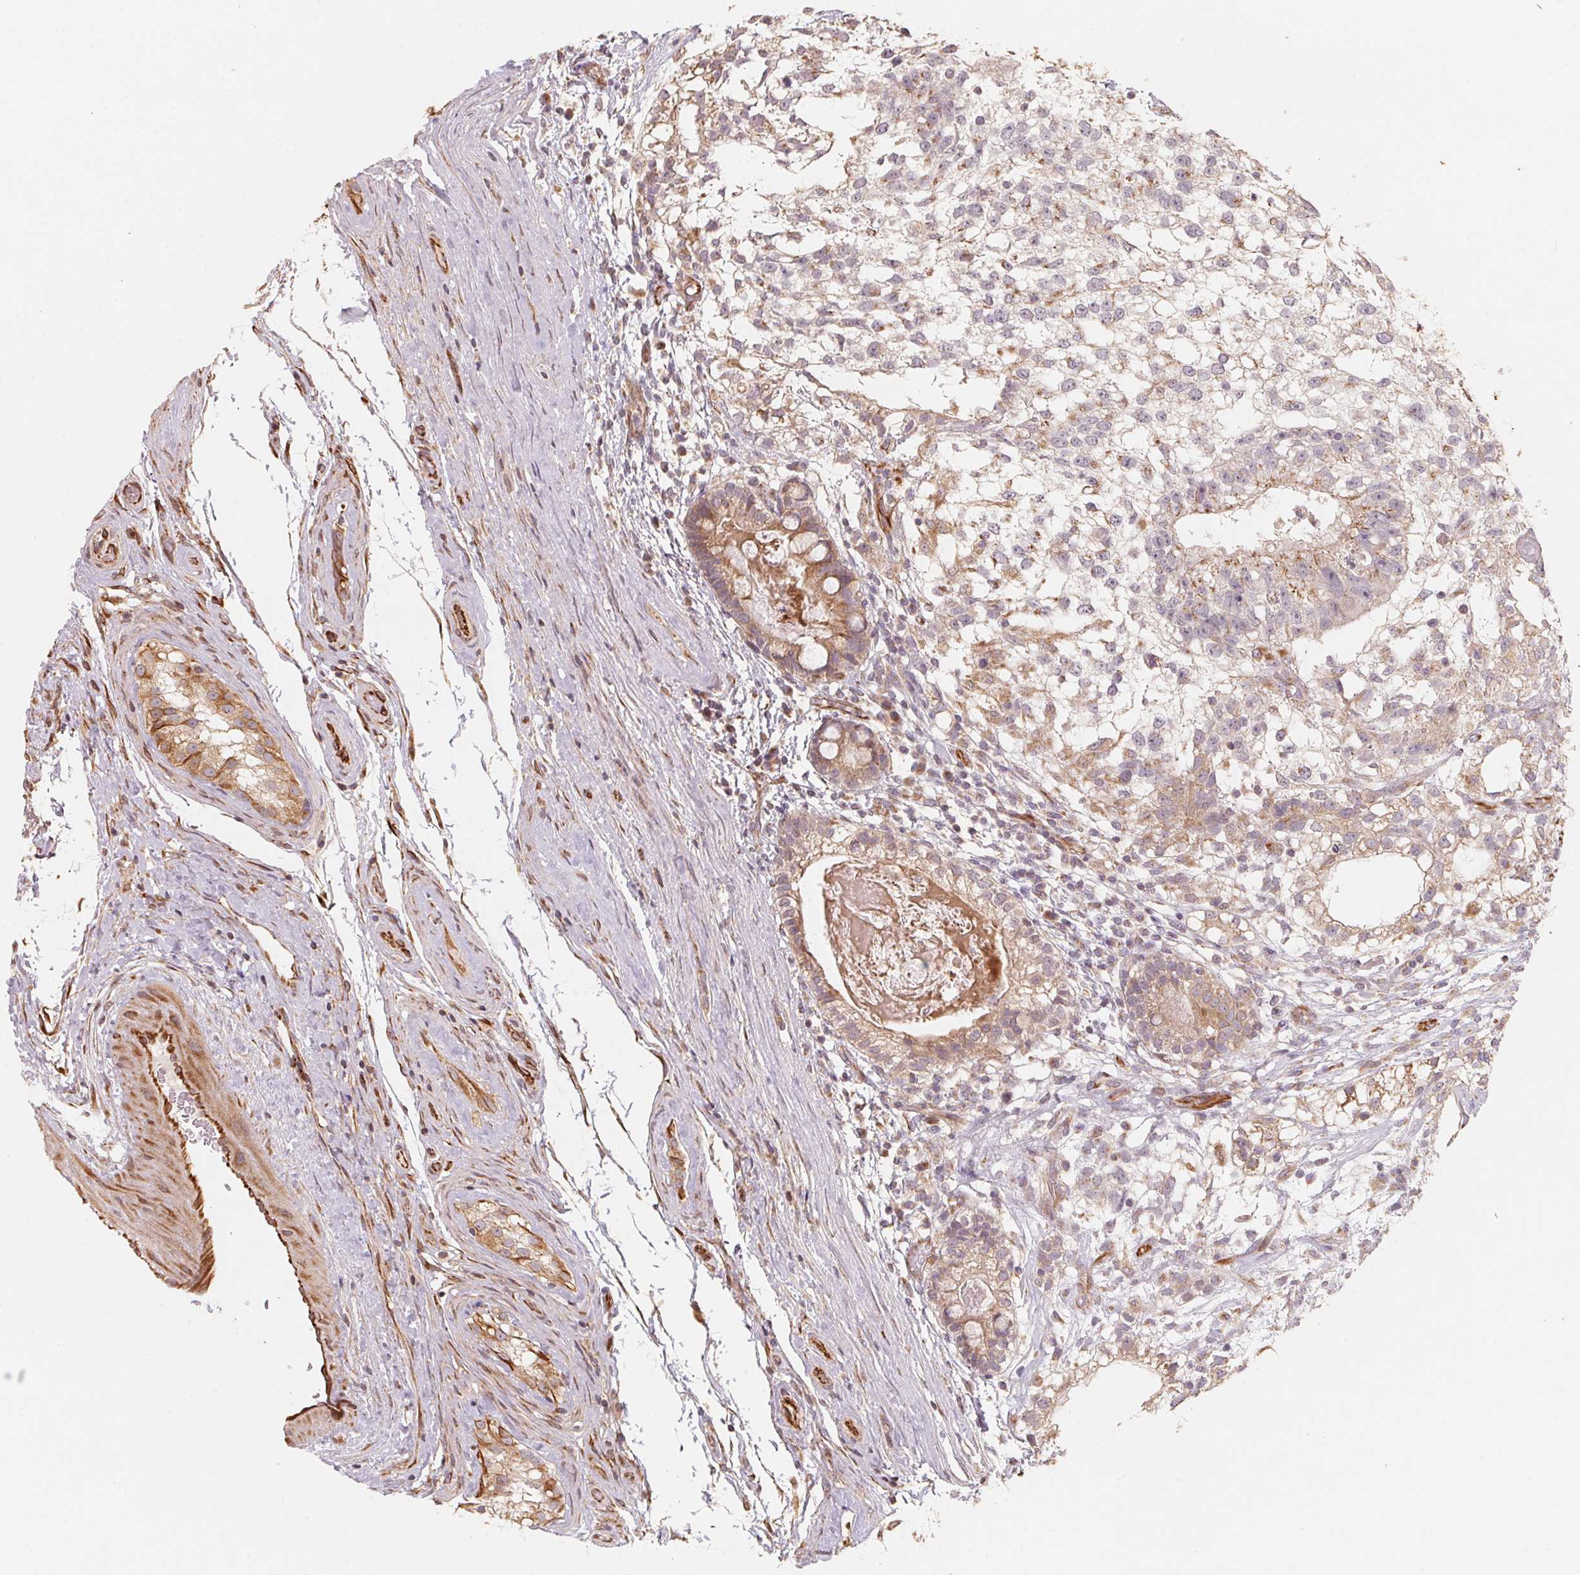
{"staining": {"intensity": "moderate", "quantity": "<25%", "location": "cytoplasmic/membranous"}, "tissue": "testis cancer", "cell_type": "Tumor cells", "image_type": "cancer", "snomed": [{"axis": "morphology", "description": "Seminoma, NOS"}, {"axis": "morphology", "description": "Carcinoma, Embryonal, NOS"}, {"axis": "topography", "description": "Testis"}], "caption": "Testis embryonal carcinoma was stained to show a protein in brown. There is low levels of moderate cytoplasmic/membranous expression in about <25% of tumor cells. The protein is stained brown, and the nuclei are stained in blue (DAB (3,3'-diaminobenzidine) IHC with brightfield microscopy, high magnification).", "gene": "TSPAN12", "patient": {"sex": "male", "age": 41}}